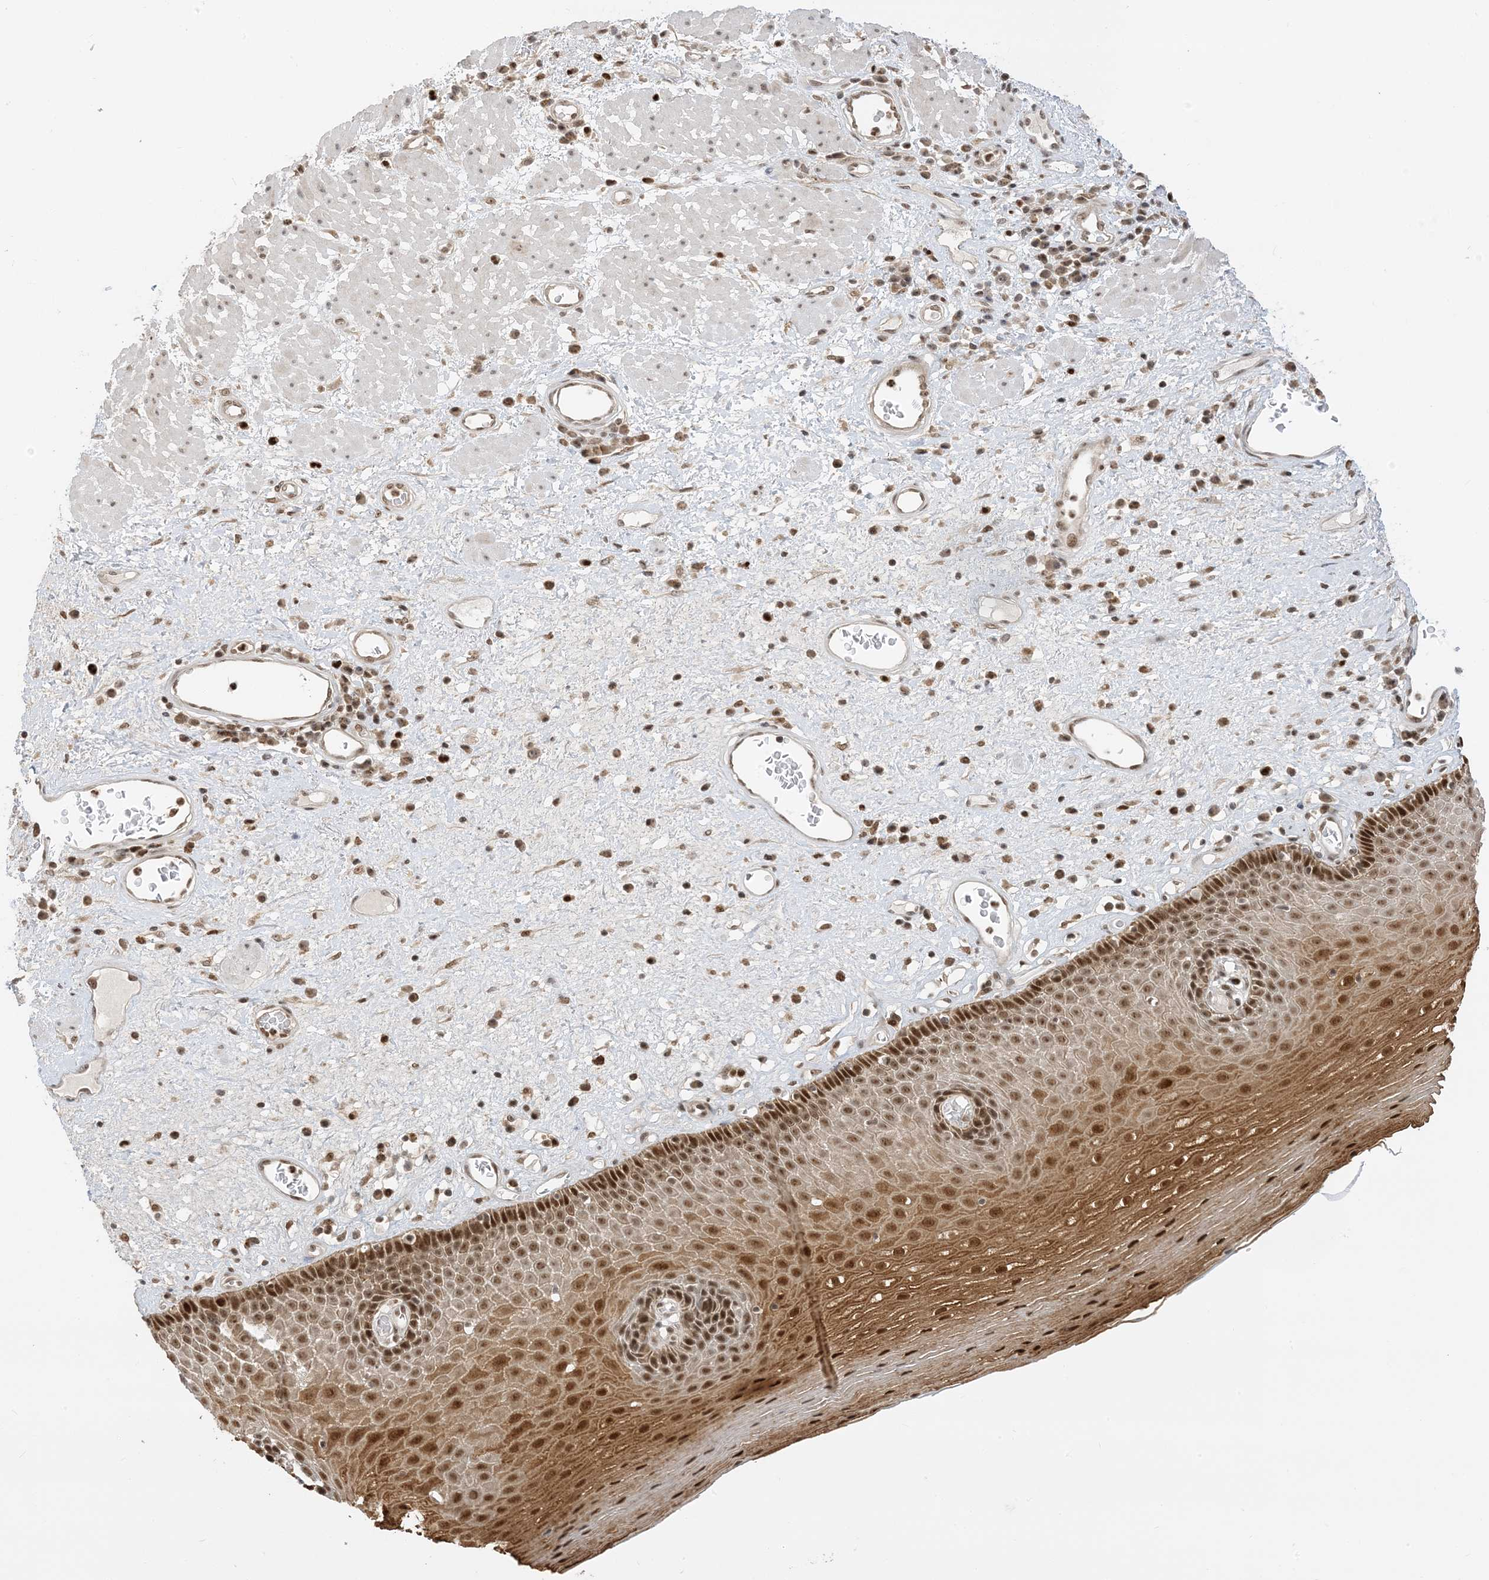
{"staining": {"intensity": "strong", "quantity": ">75%", "location": "cytoplasmic/membranous,nuclear"}, "tissue": "esophagus", "cell_type": "Squamous epithelial cells", "image_type": "normal", "snomed": [{"axis": "morphology", "description": "Normal tissue, NOS"}, {"axis": "morphology", "description": "Adenocarcinoma, NOS"}, {"axis": "topography", "description": "Esophagus"}], "caption": "IHC (DAB (3,3'-diaminobenzidine)) staining of normal esophagus demonstrates strong cytoplasmic/membranous,nuclear protein positivity in about >75% of squamous epithelial cells. The staining is performed using DAB brown chromogen to label protein expression. The nuclei are counter-stained blue using hematoxylin.", "gene": "ZNF740", "patient": {"sex": "male", "age": 62}}